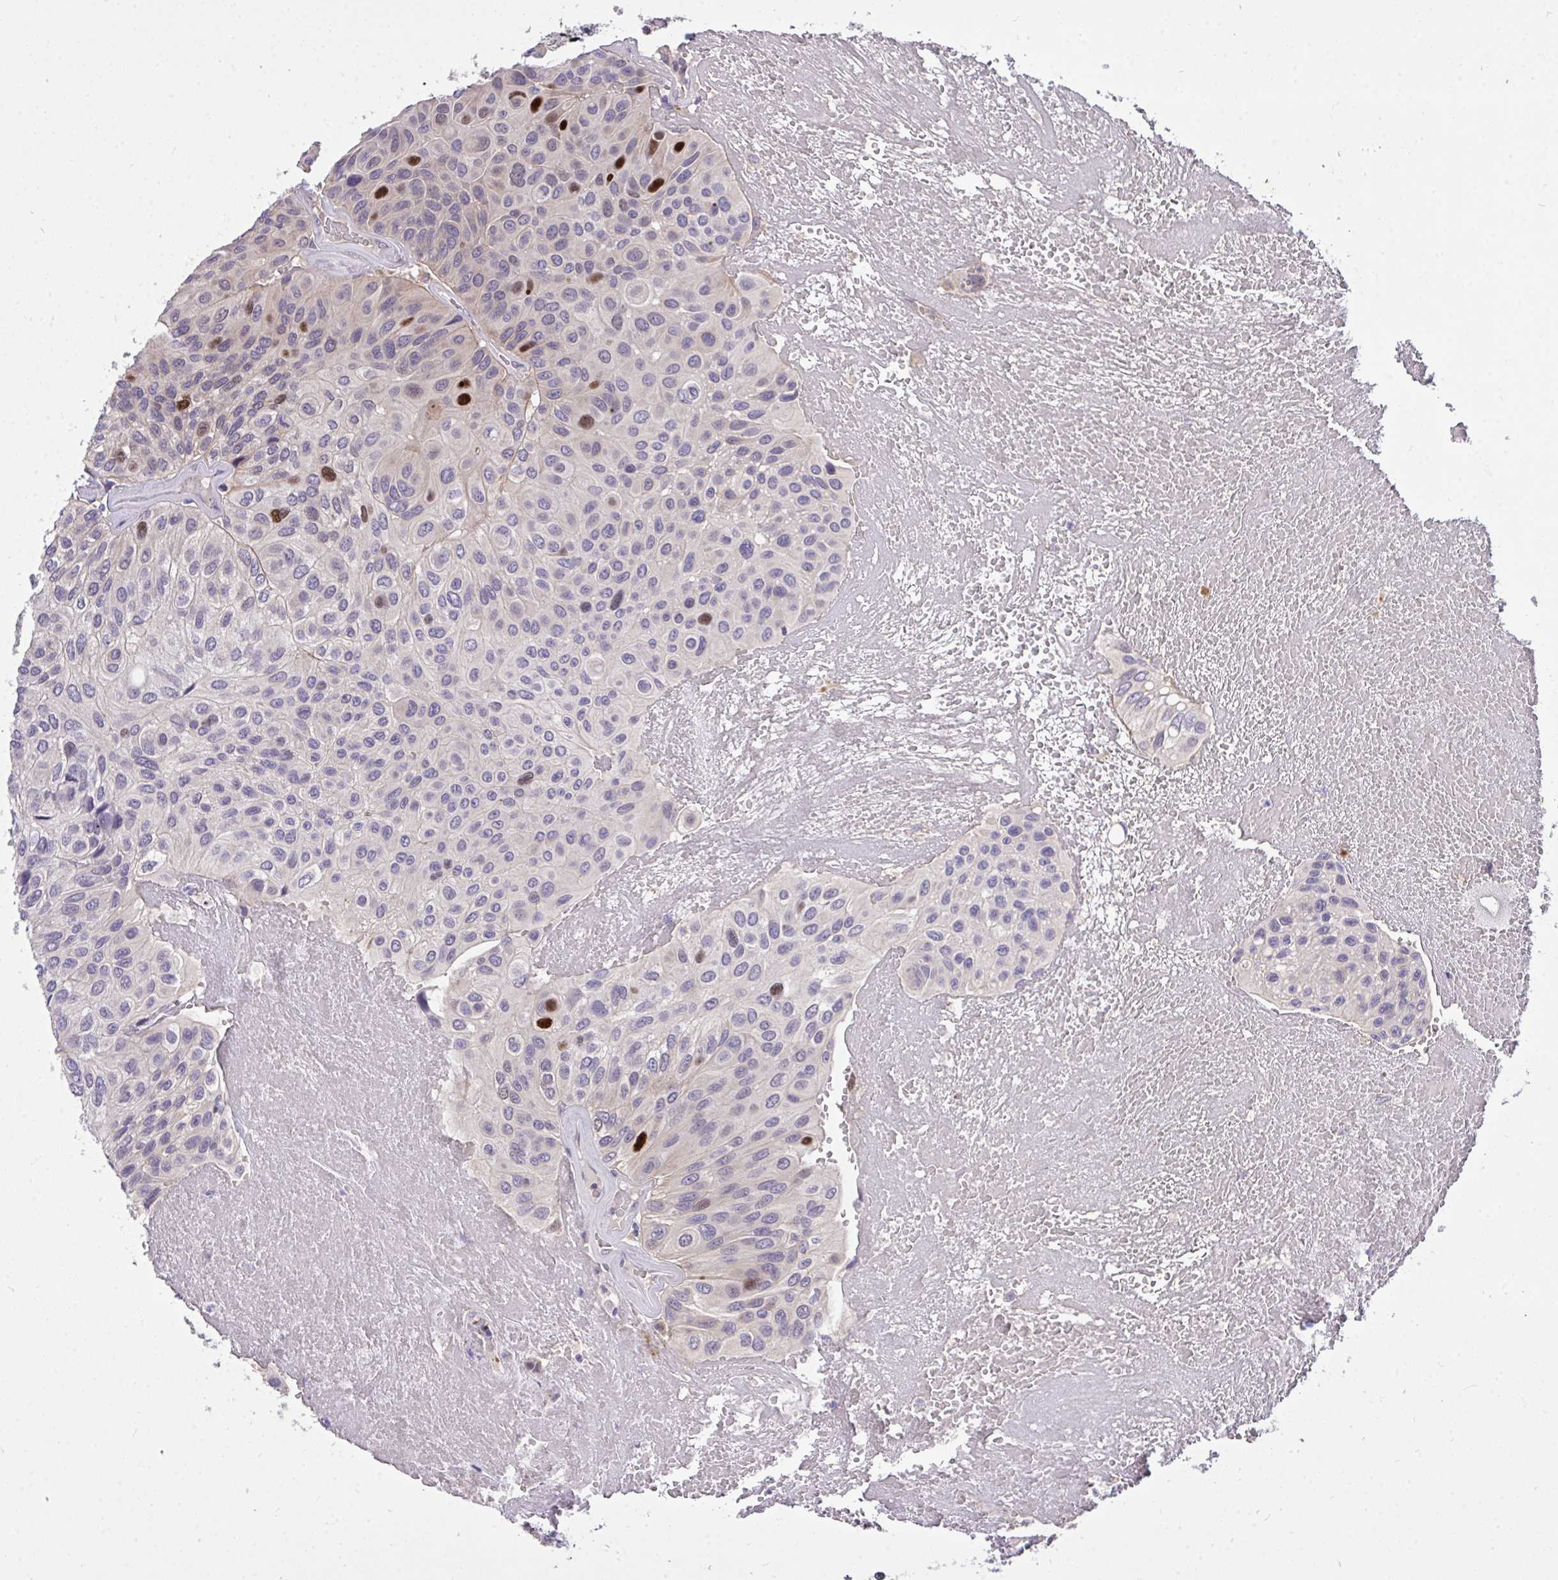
{"staining": {"intensity": "strong", "quantity": "<25%", "location": "nuclear"}, "tissue": "urothelial cancer", "cell_type": "Tumor cells", "image_type": "cancer", "snomed": [{"axis": "morphology", "description": "Urothelial carcinoma, High grade"}, {"axis": "topography", "description": "Urinary bladder"}], "caption": "Immunohistochemical staining of urothelial cancer reveals medium levels of strong nuclear positivity in approximately <25% of tumor cells.", "gene": "C19orf54", "patient": {"sex": "male", "age": 66}}